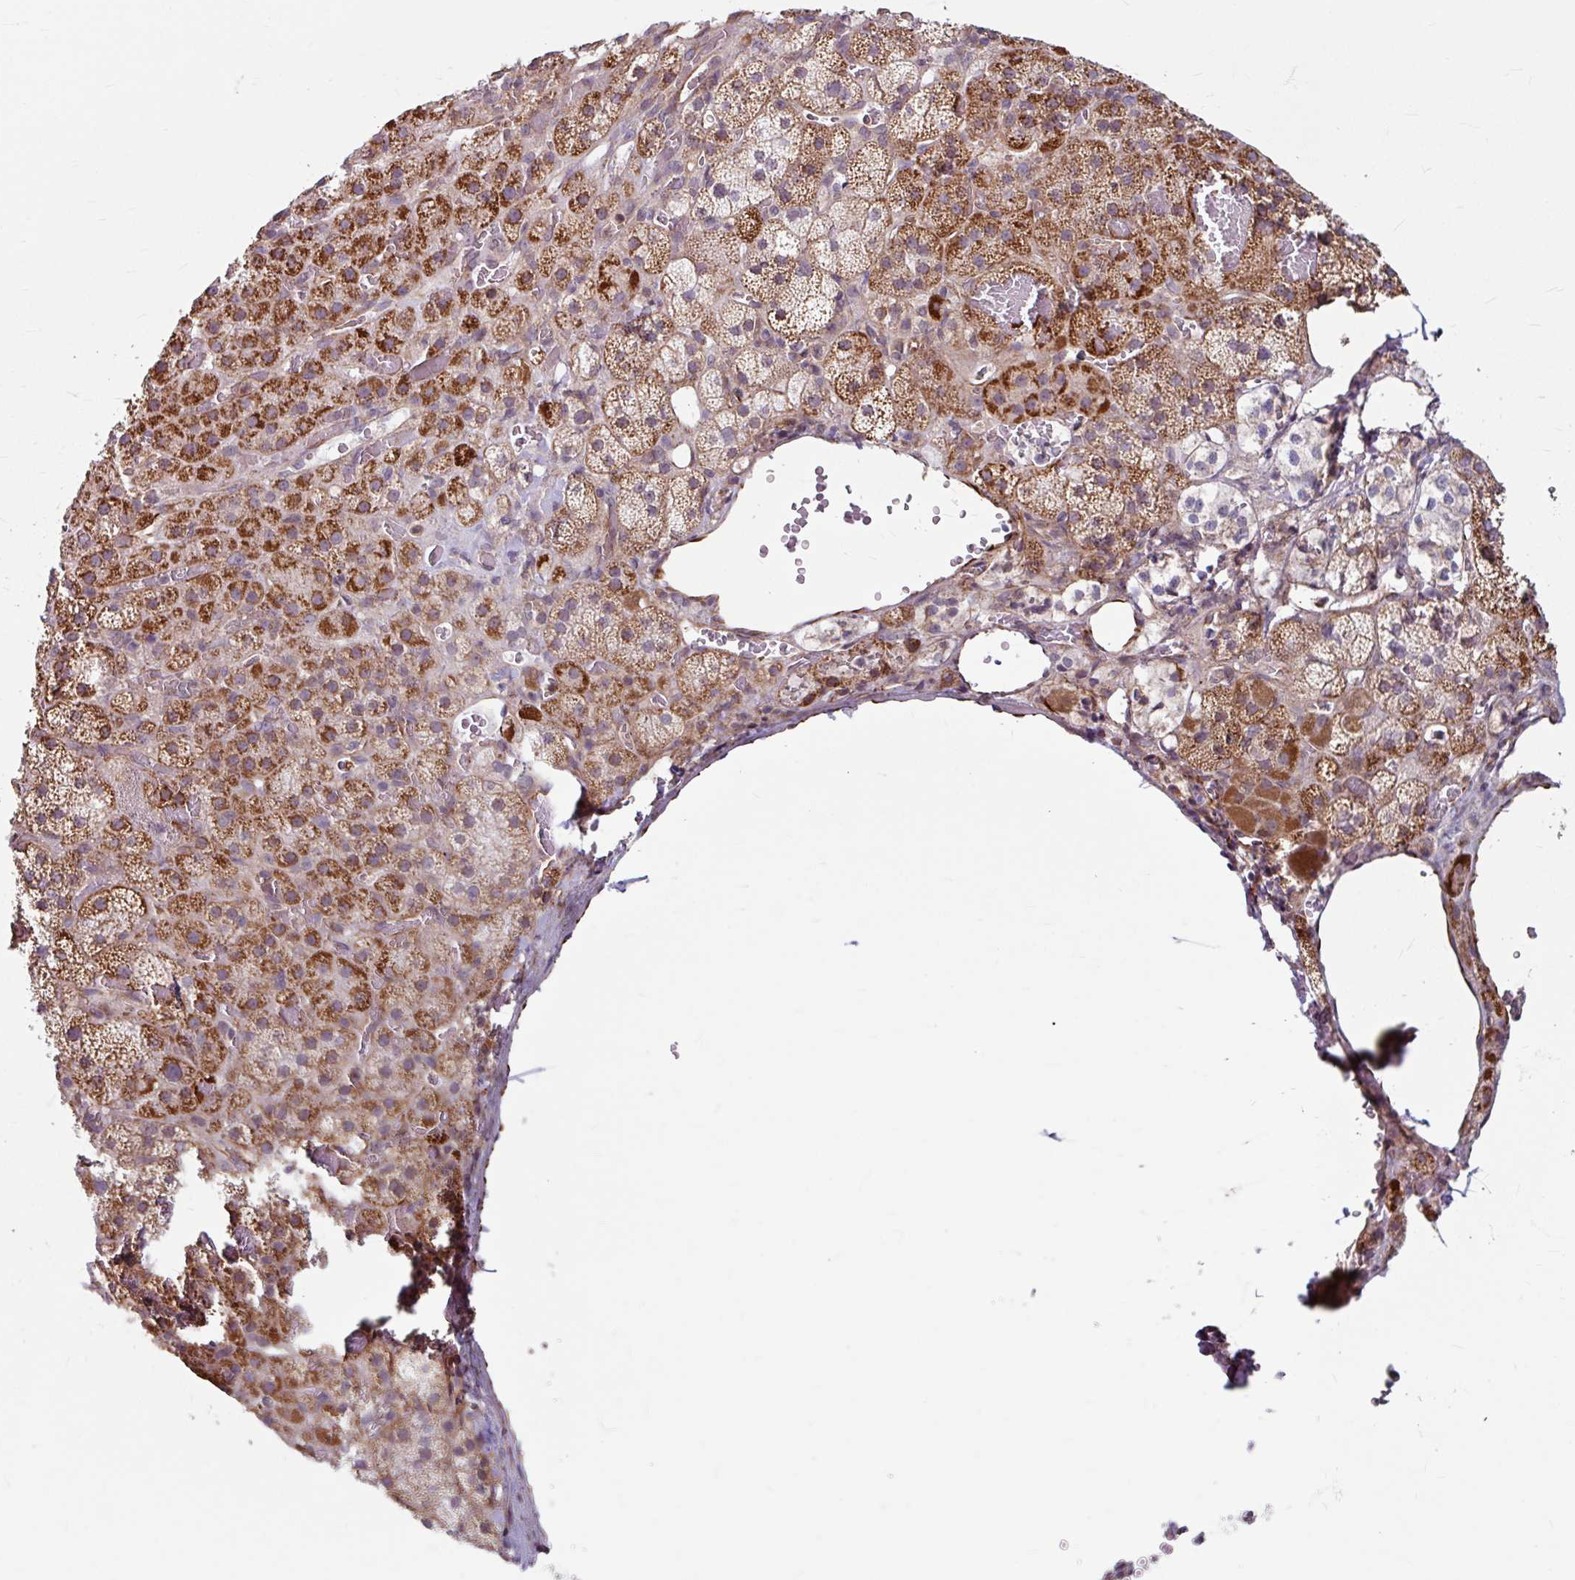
{"staining": {"intensity": "moderate", "quantity": ">75%", "location": "cytoplasmic/membranous"}, "tissue": "adrenal gland", "cell_type": "Glandular cells", "image_type": "normal", "snomed": [{"axis": "morphology", "description": "Normal tissue, NOS"}, {"axis": "topography", "description": "Adrenal gland"}], "caption": "Protein staining of unremarkable adrenal gland demonstrates moderate cytoplasmic/membranous expression in approximately >75% of glandular cells. Using DAB (brown) and hematoxylin (blue) stains, captured at high magnification using brightfield microscopy.", "gene": "DAAM2", "patient": {"sex": "male", "age": 57}}